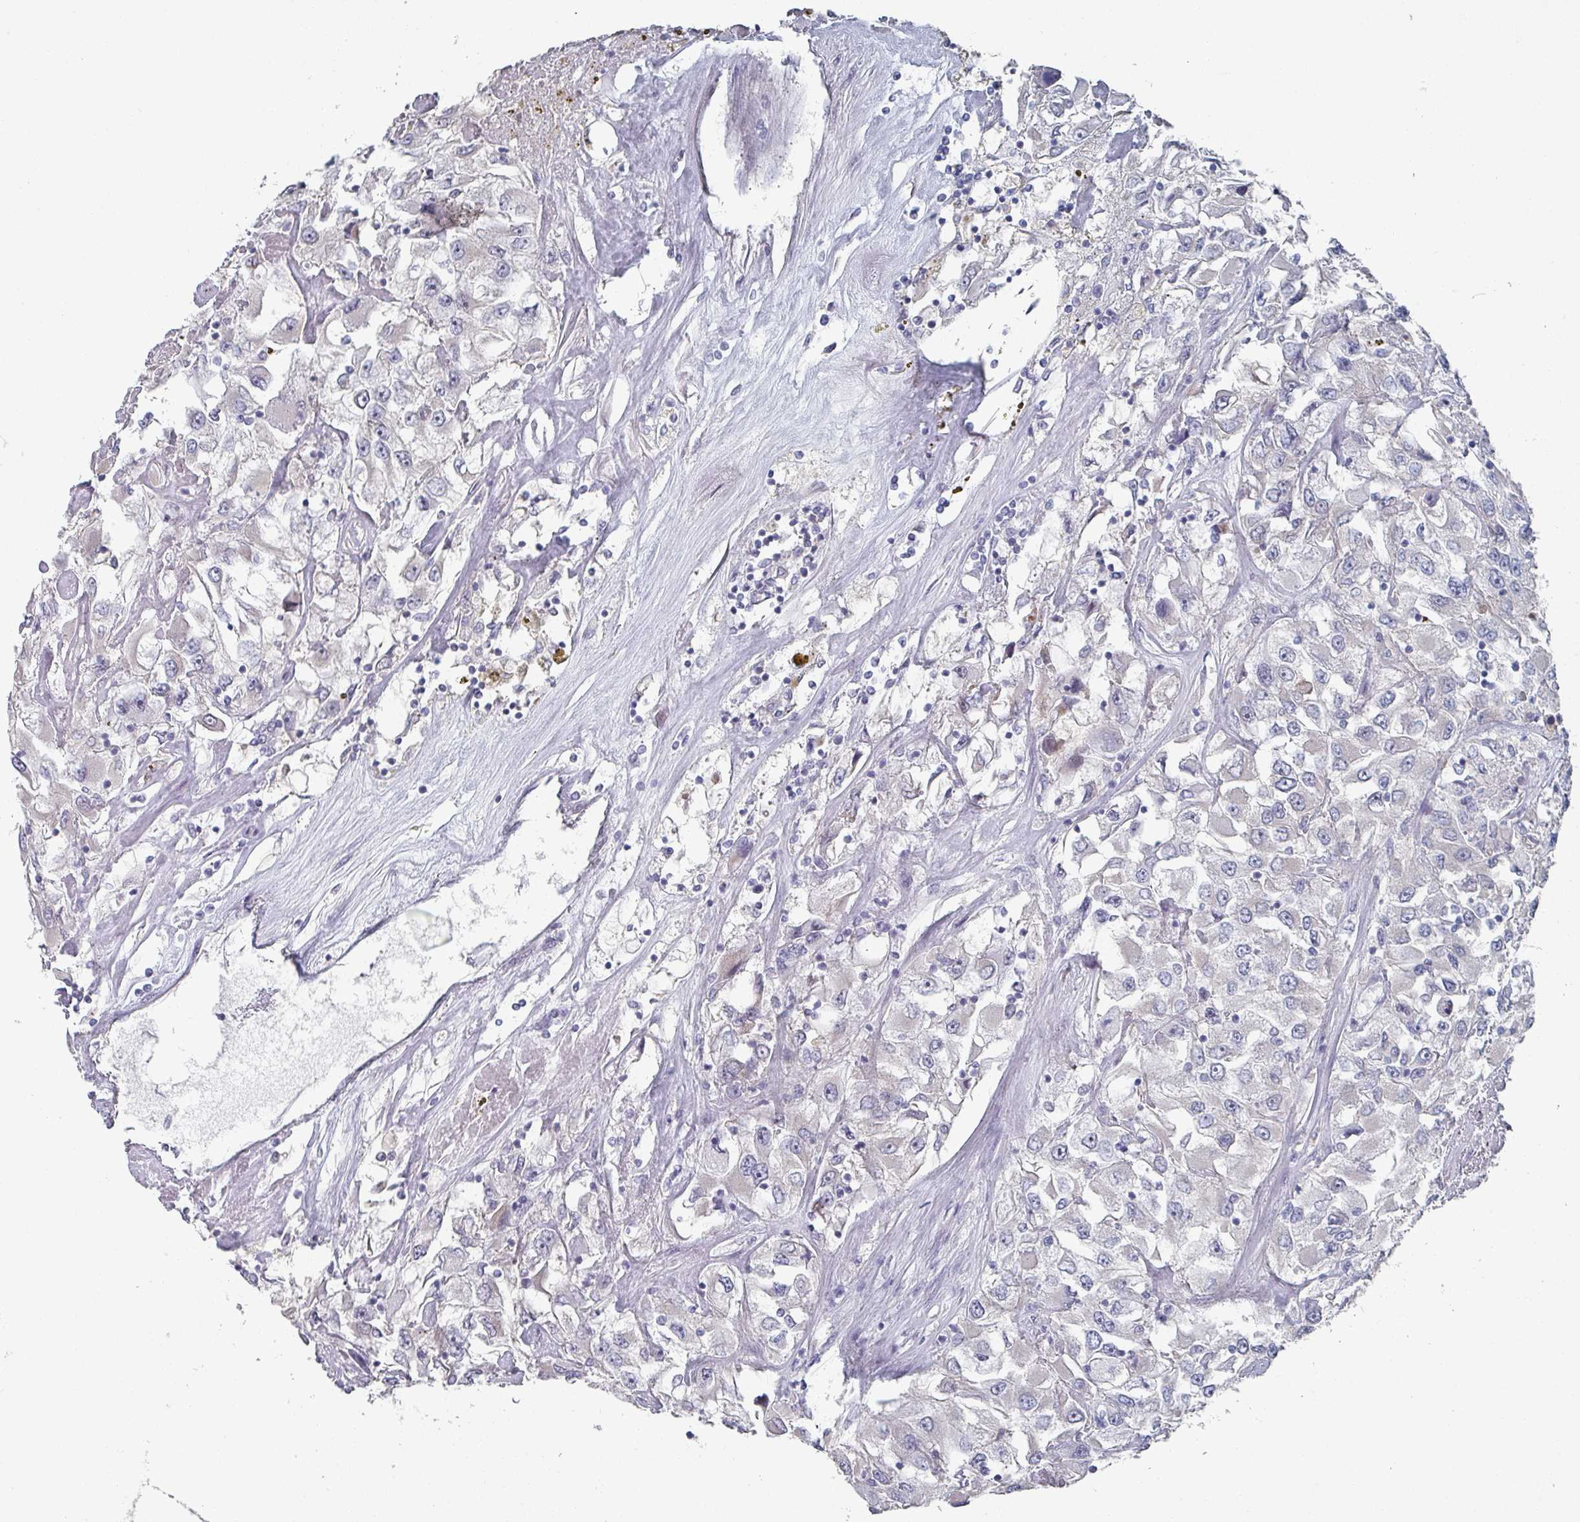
{"staining": {"intensity": "negative", "quantity": "none", "location": "none"}, "tissue": "renal cancer", "cell_type": "Tumor cells", "image_type": "cancer", "snomed": [{"axis": "morphology", "description": "Adenocarcinoma, NOS"}, {"axis": "topography", "description": "Kidney"}], "caption": "Tumor cells show no significant protein staining in renal adenocarcinoma.", "gene": "EFL1", "patient": {"sex": "female", "age": 52}}